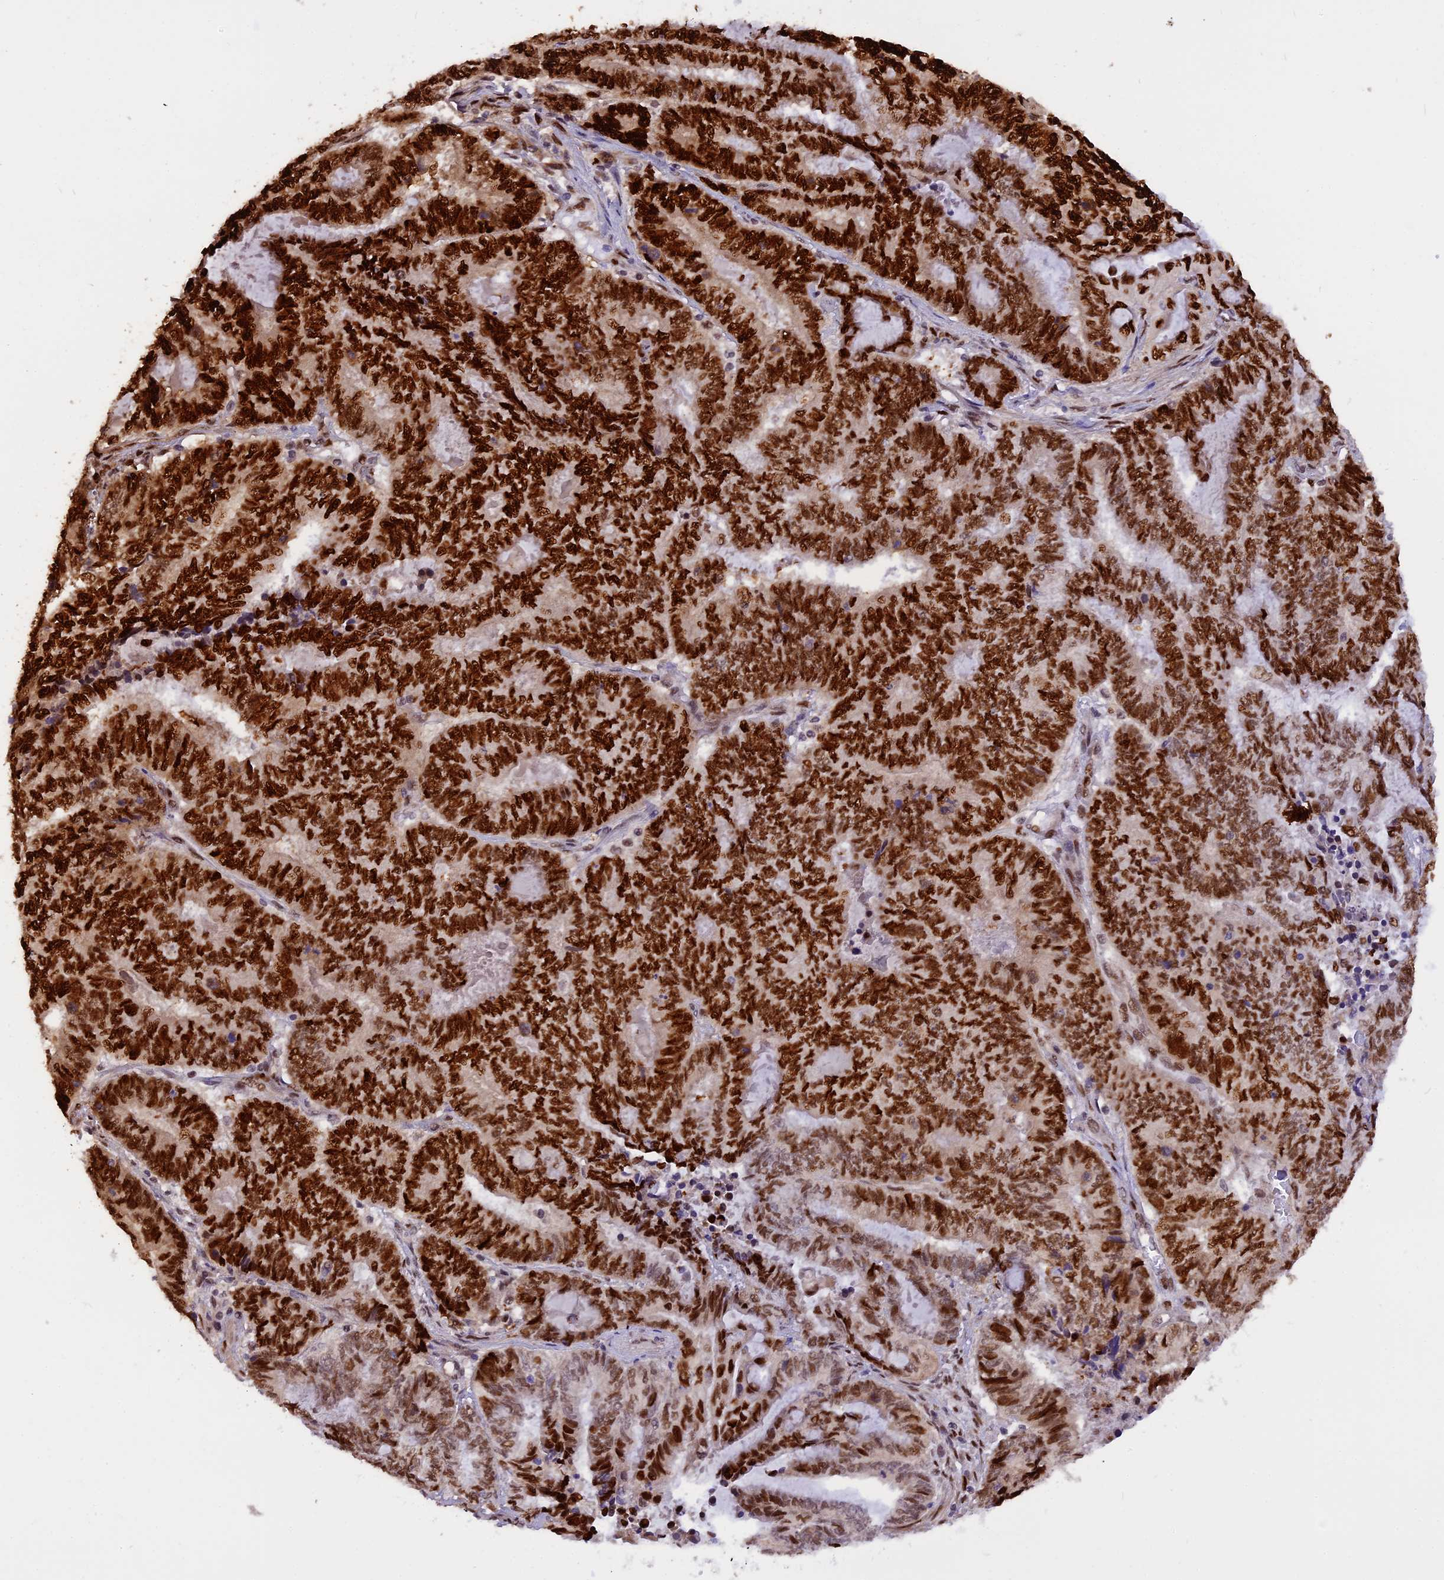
{"staining": {"intensity": "strong", "quantity": ">75%", "location": "nuclear"}, "tissue": "endometrial cancer", "cell_type": "Tumor cells", "image_type": "cancer", "snomed": [{"axis": "morphology", "description": "Adenocarcinoma, NOS"}, {"axis": "topography", "description": "Uterus"}, {"axis": "topography", "description": "Endometrium"}], "caption": "This histopathology image exhibits IHC staining of endometrial adenocarcinoma, with high strong nuclear expression in about >75% of tumor cells.", "gene": "MICALL1", "patient": {"sex": "female", "age": 70}}